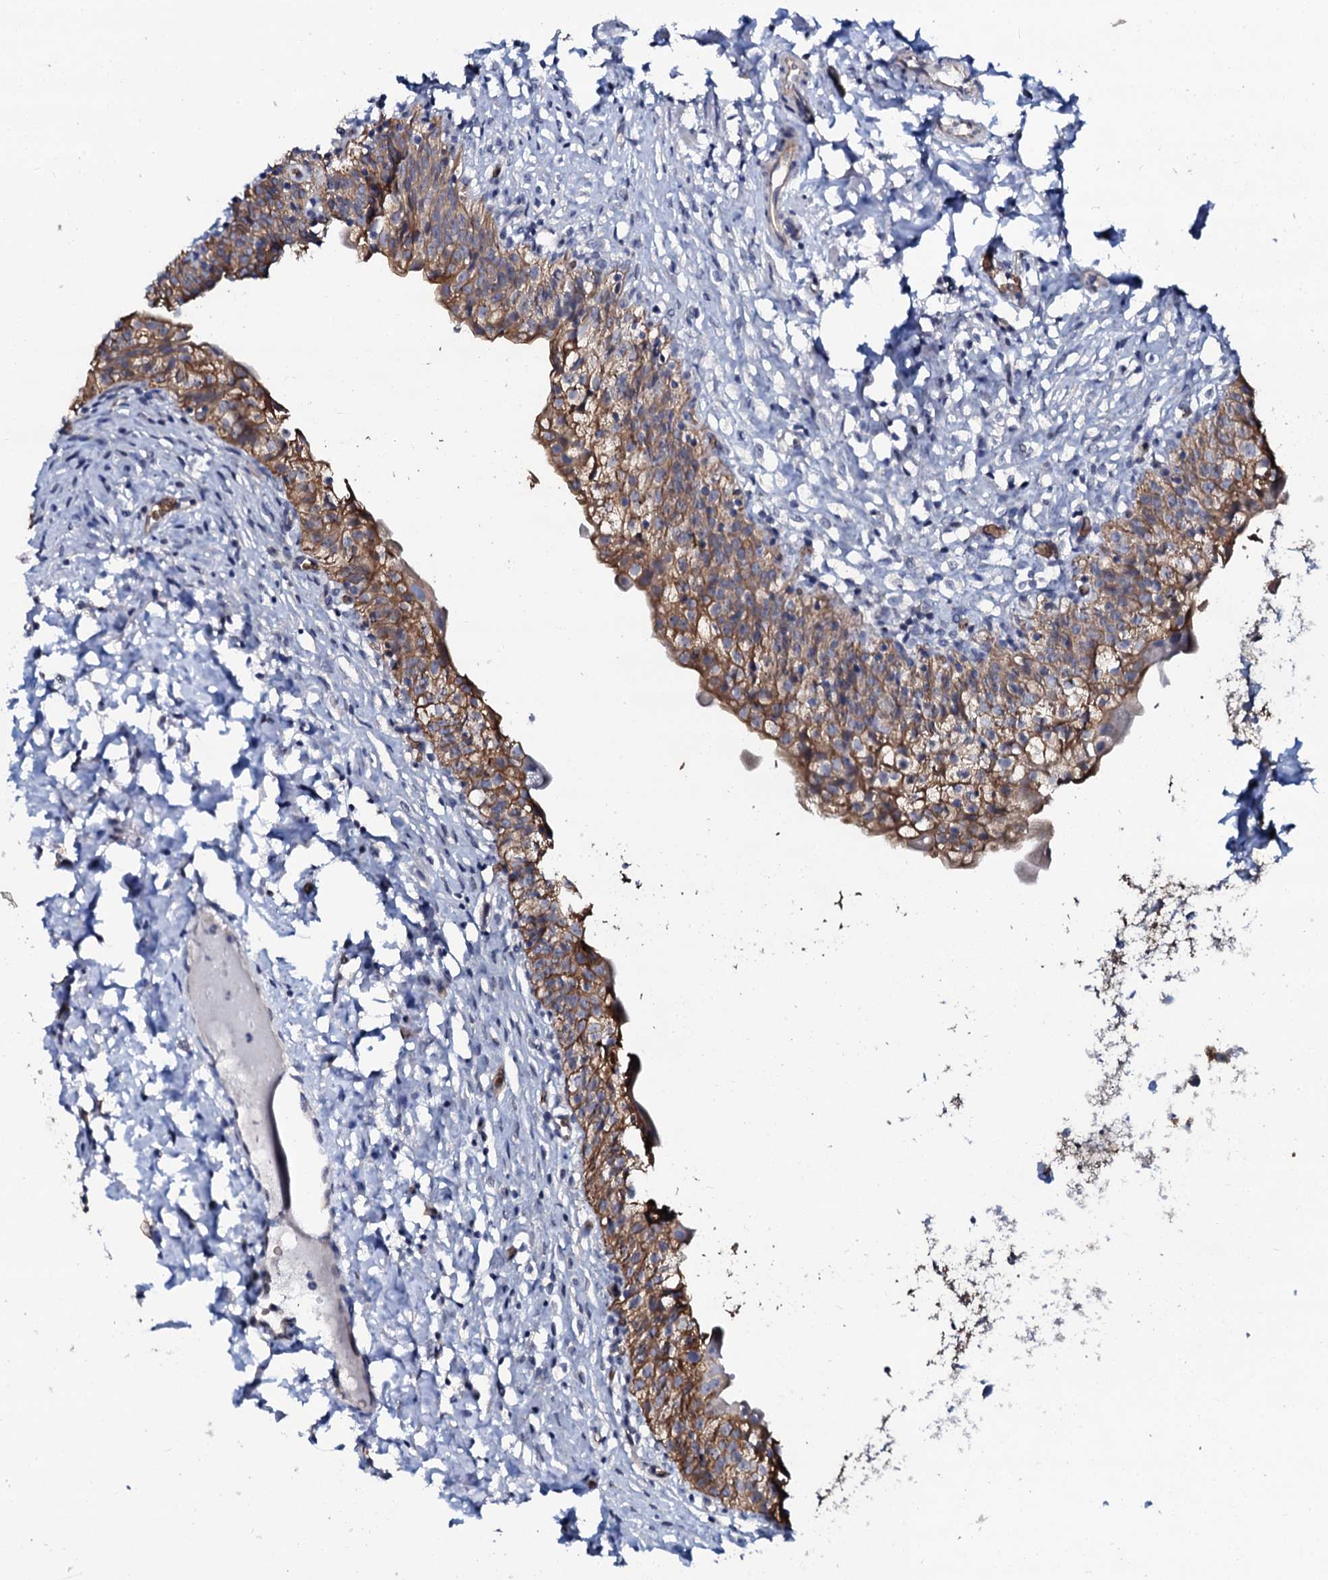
{"staining": {"intensity": "moderate", "quantity": ">75%", "location": "cytoplasmic/membranous"}, "tissue": "urinary bladder", "cell_type": "Urothelial cells", "image_type": "normal", "snomed": [{"axis": "morphology", "description": "Normal tissue, NOS"}, {"axis": "topography", "description": "Urinary bladder"}], "caption": "Immunohistochemical staining of normal urinary bladder displays >75% levels of moderate cytoplasmic/membranous protein expression in approximately >75% of urothelial cells. (brown staining indicates protein expression, while blue staining denotes nuclei).", "gene": "C10orf88", "patient": {"sex": "male", "age": 55}}